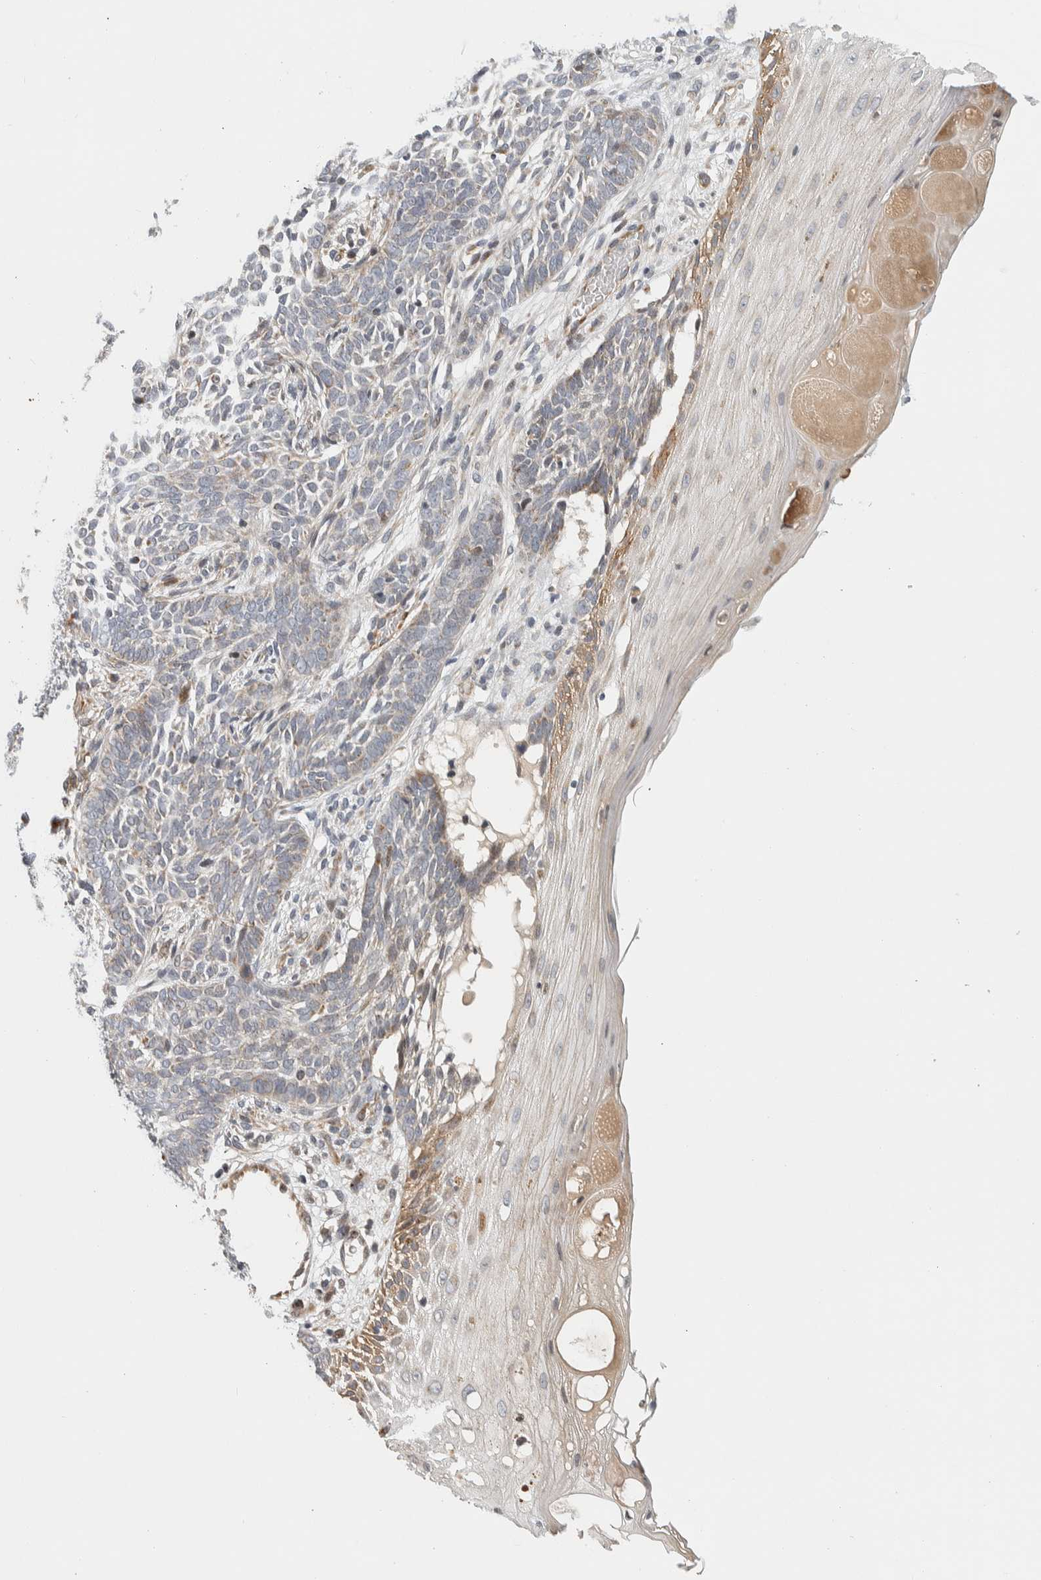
{"staining": {"intensity": "weak", "quantity": "<25%", "location": "cytoplasmic/membranous"}, "tissue": "skin cancer", "cell_type": "Tumor cells", "image_type": "cancer", "snomed": [{"axis": "morphology", "description": "Basal cell carcinoma"}, {"axis": "topography", "description": "Skin"}], "caption": "An immunohistochemistry (IHC) histopathology image of basal cell carcinoma (skin) is shown. There is no staining in tumor cells of basal cell carcinoma (skin). The staining is performed using DAB brown chromogen with nuclei counter-stained in using hematoxylin.", "gene": "AFP", "patient": {"sex": "male", "age": 87}}